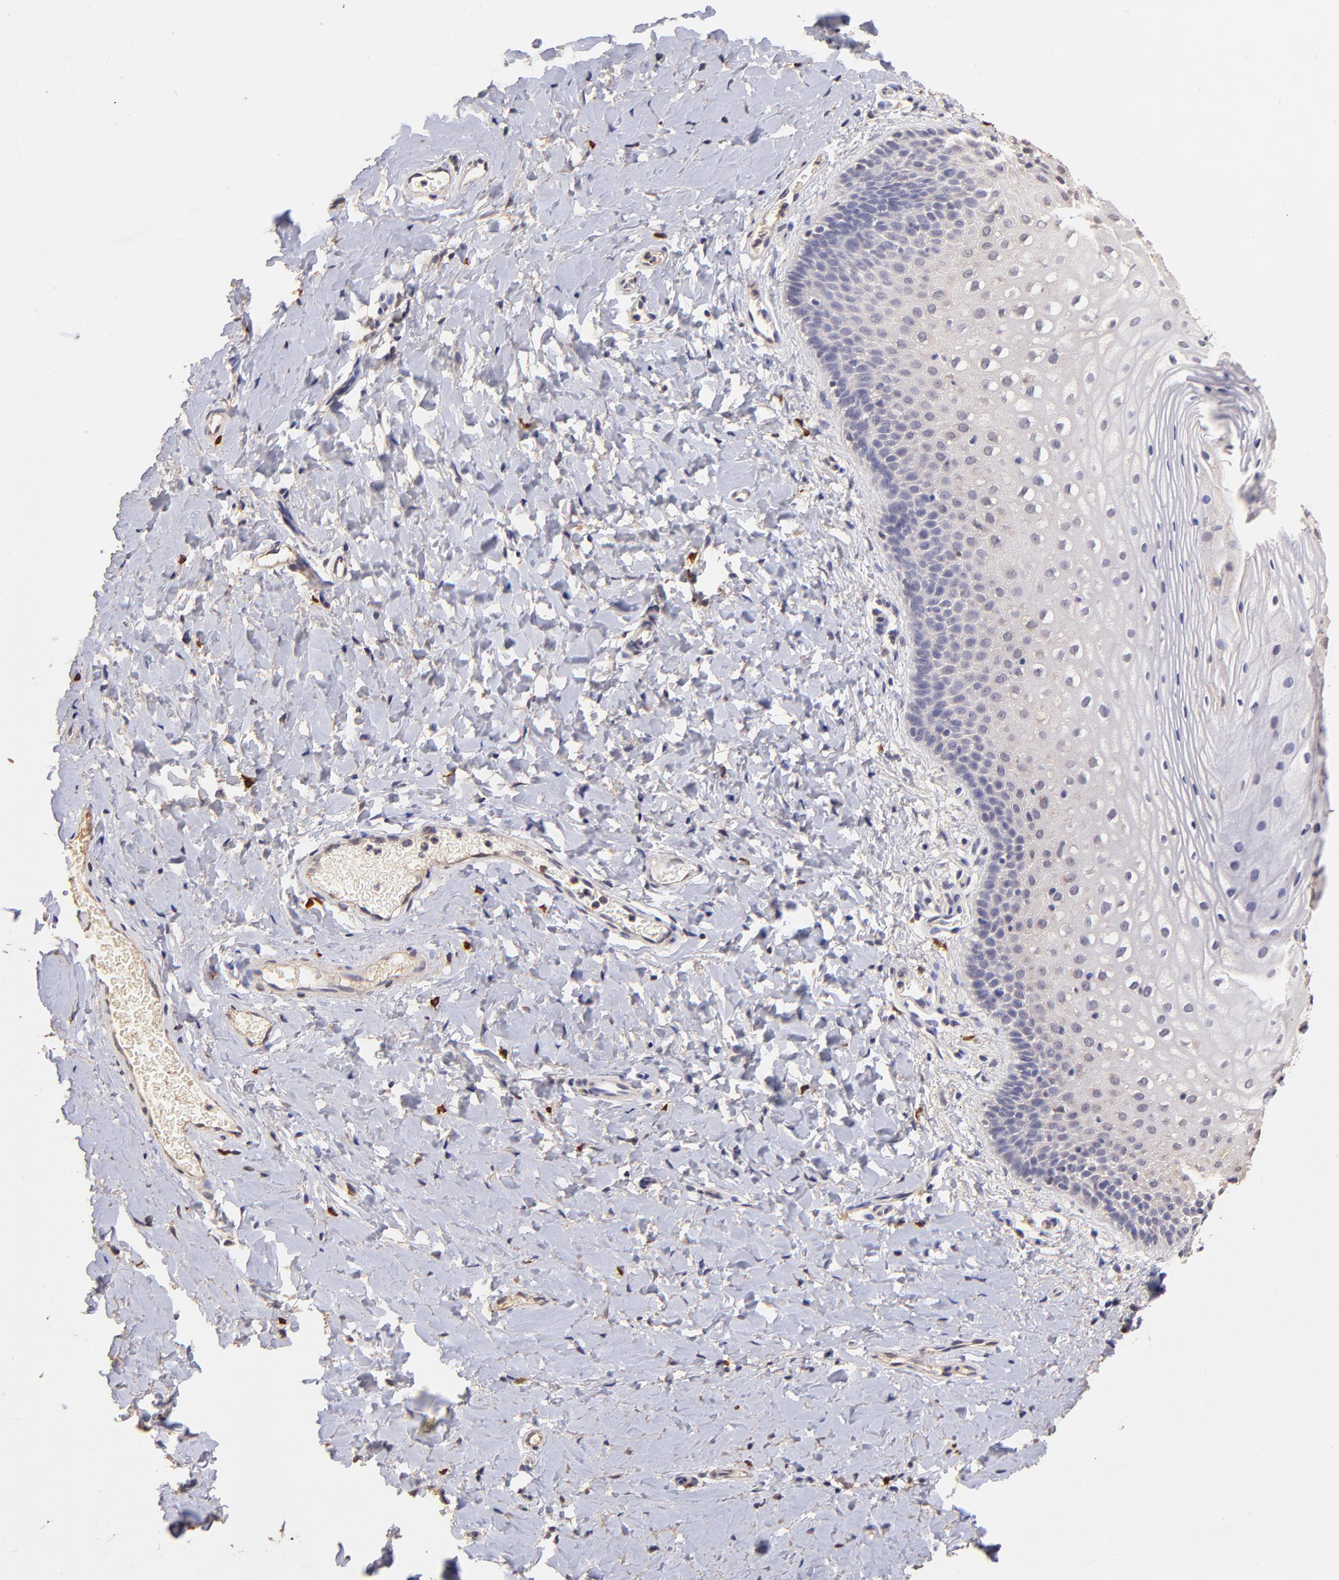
{"staining": {"intensity": "negative", "quantity": "none", "location": "none"}, "tissue": "vagina", "cell_type": "Squamous epithelial cells", "image_type": "normal", "snomed": [{"axis": "morphology", "description": "Normal tissue, NOS"}, {"axis": "topography", "description": "Vagina"}], "caption": "Immunohistochemistry (IHC) micrograph of normal vagina: vagina stained with DAB reveals no significant protein staining in squamous epithelial cells. Nuclei are stained in blue.", "gene": "RNASEL", "patient": {"sex": "female", "age": 55}}